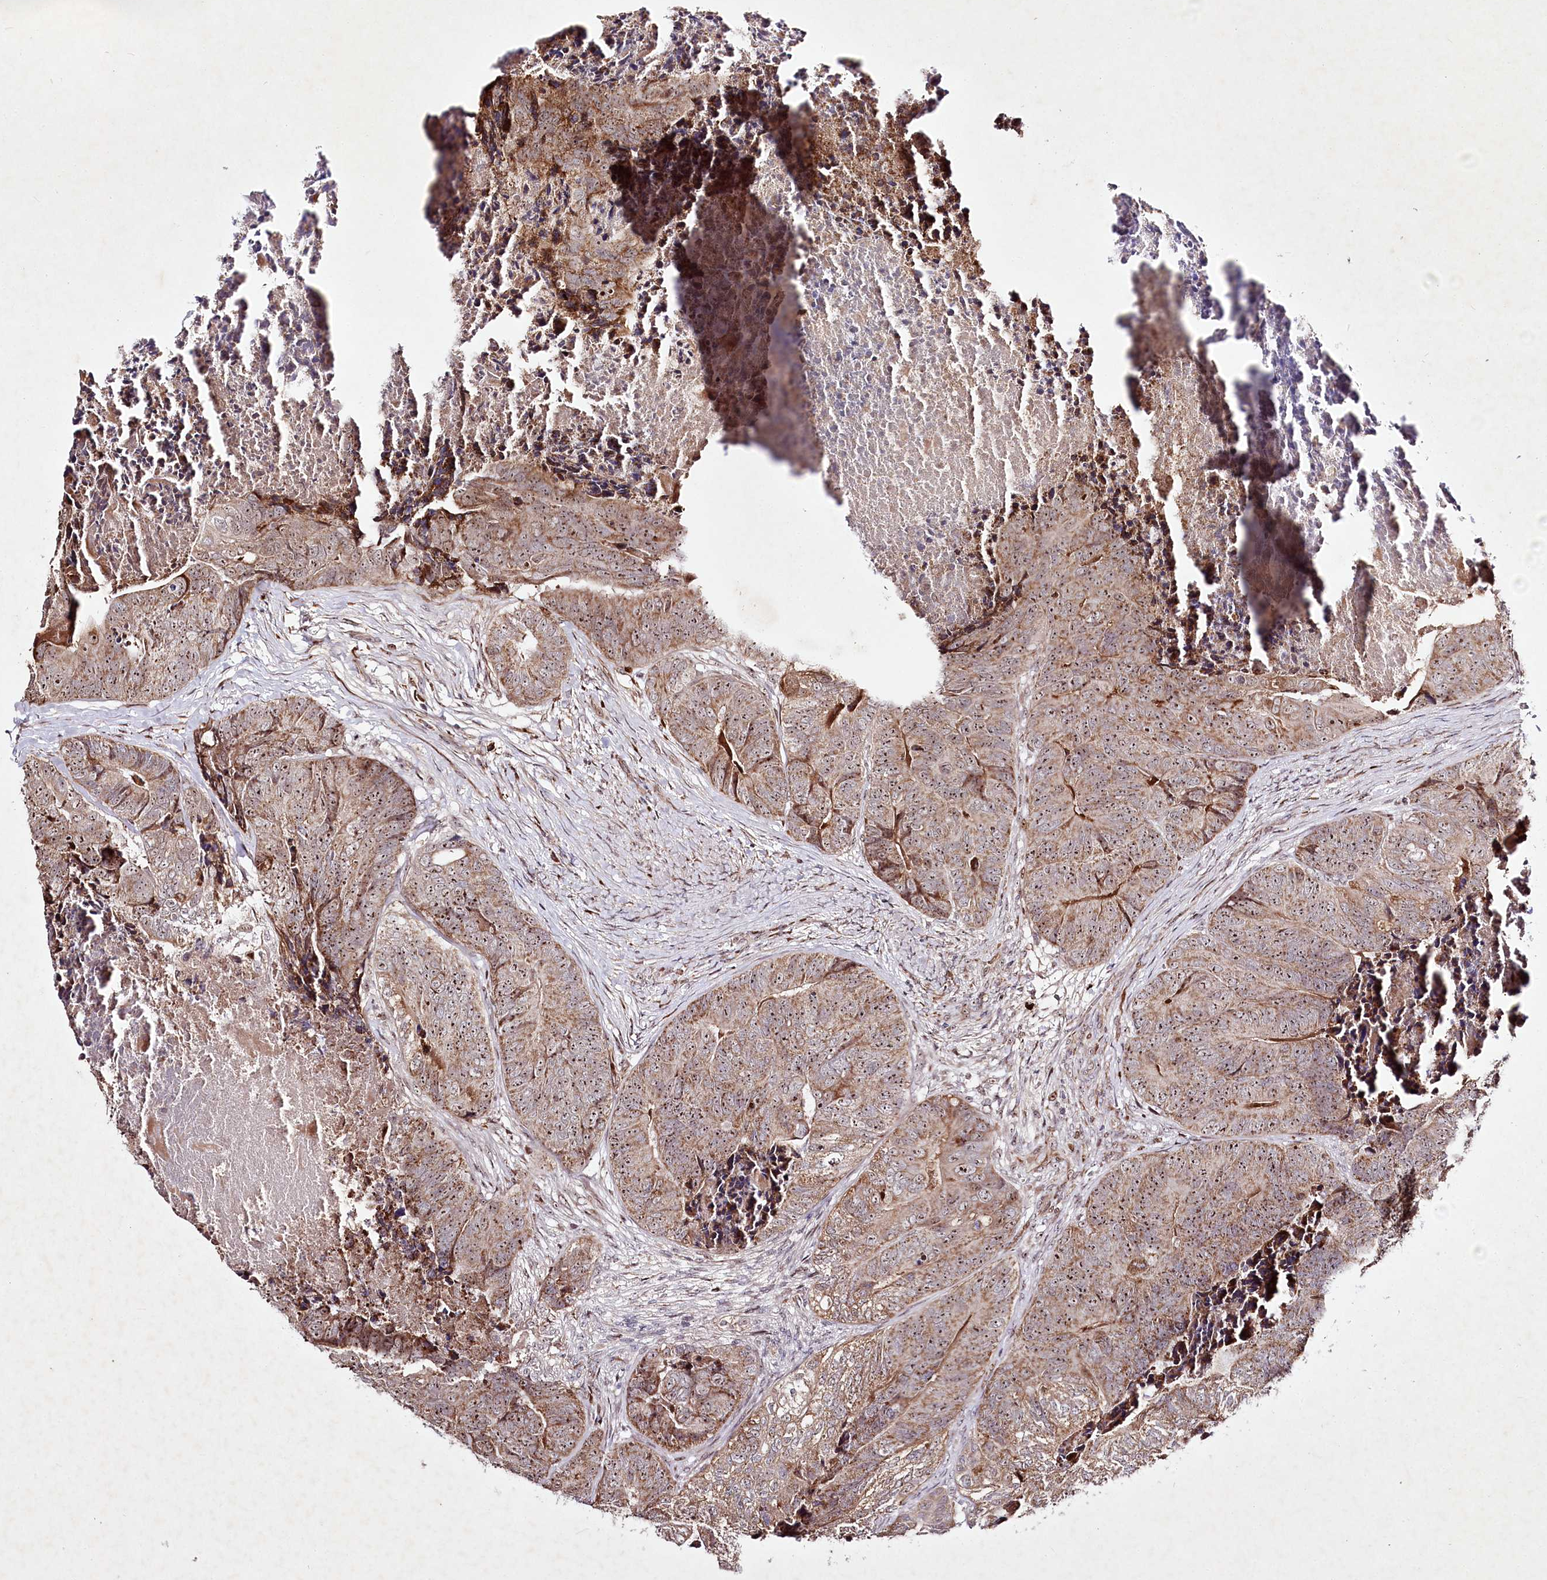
{"staining": {"intensity": "moderate", "quantity": ">75%", "location": "cytoplasmic/membranous,nuclear"}, "tissue": "colorectal cancer", "cell_type": "Tumor cells", "image_type": "cancer", "snomed": [{"axis": "morphology", "description": "Adenocarcinoma, NOS"}, {"axis": "topography", "description": "Colon"}], "caption": "A micrograph of human colorectal cancer (adenocarcinoma) stained for a protein demonstrates moderate cytoplasmic/membranous and nuclear brown staining in tumor cells. The staining was performed using DAB to visualize the protein expression in brown, while the nuclei were stained in blue with hematoxylin (Magnification: 20x).", "gene": "DMP1", "patient": {"sex": "female", "age": 67}}